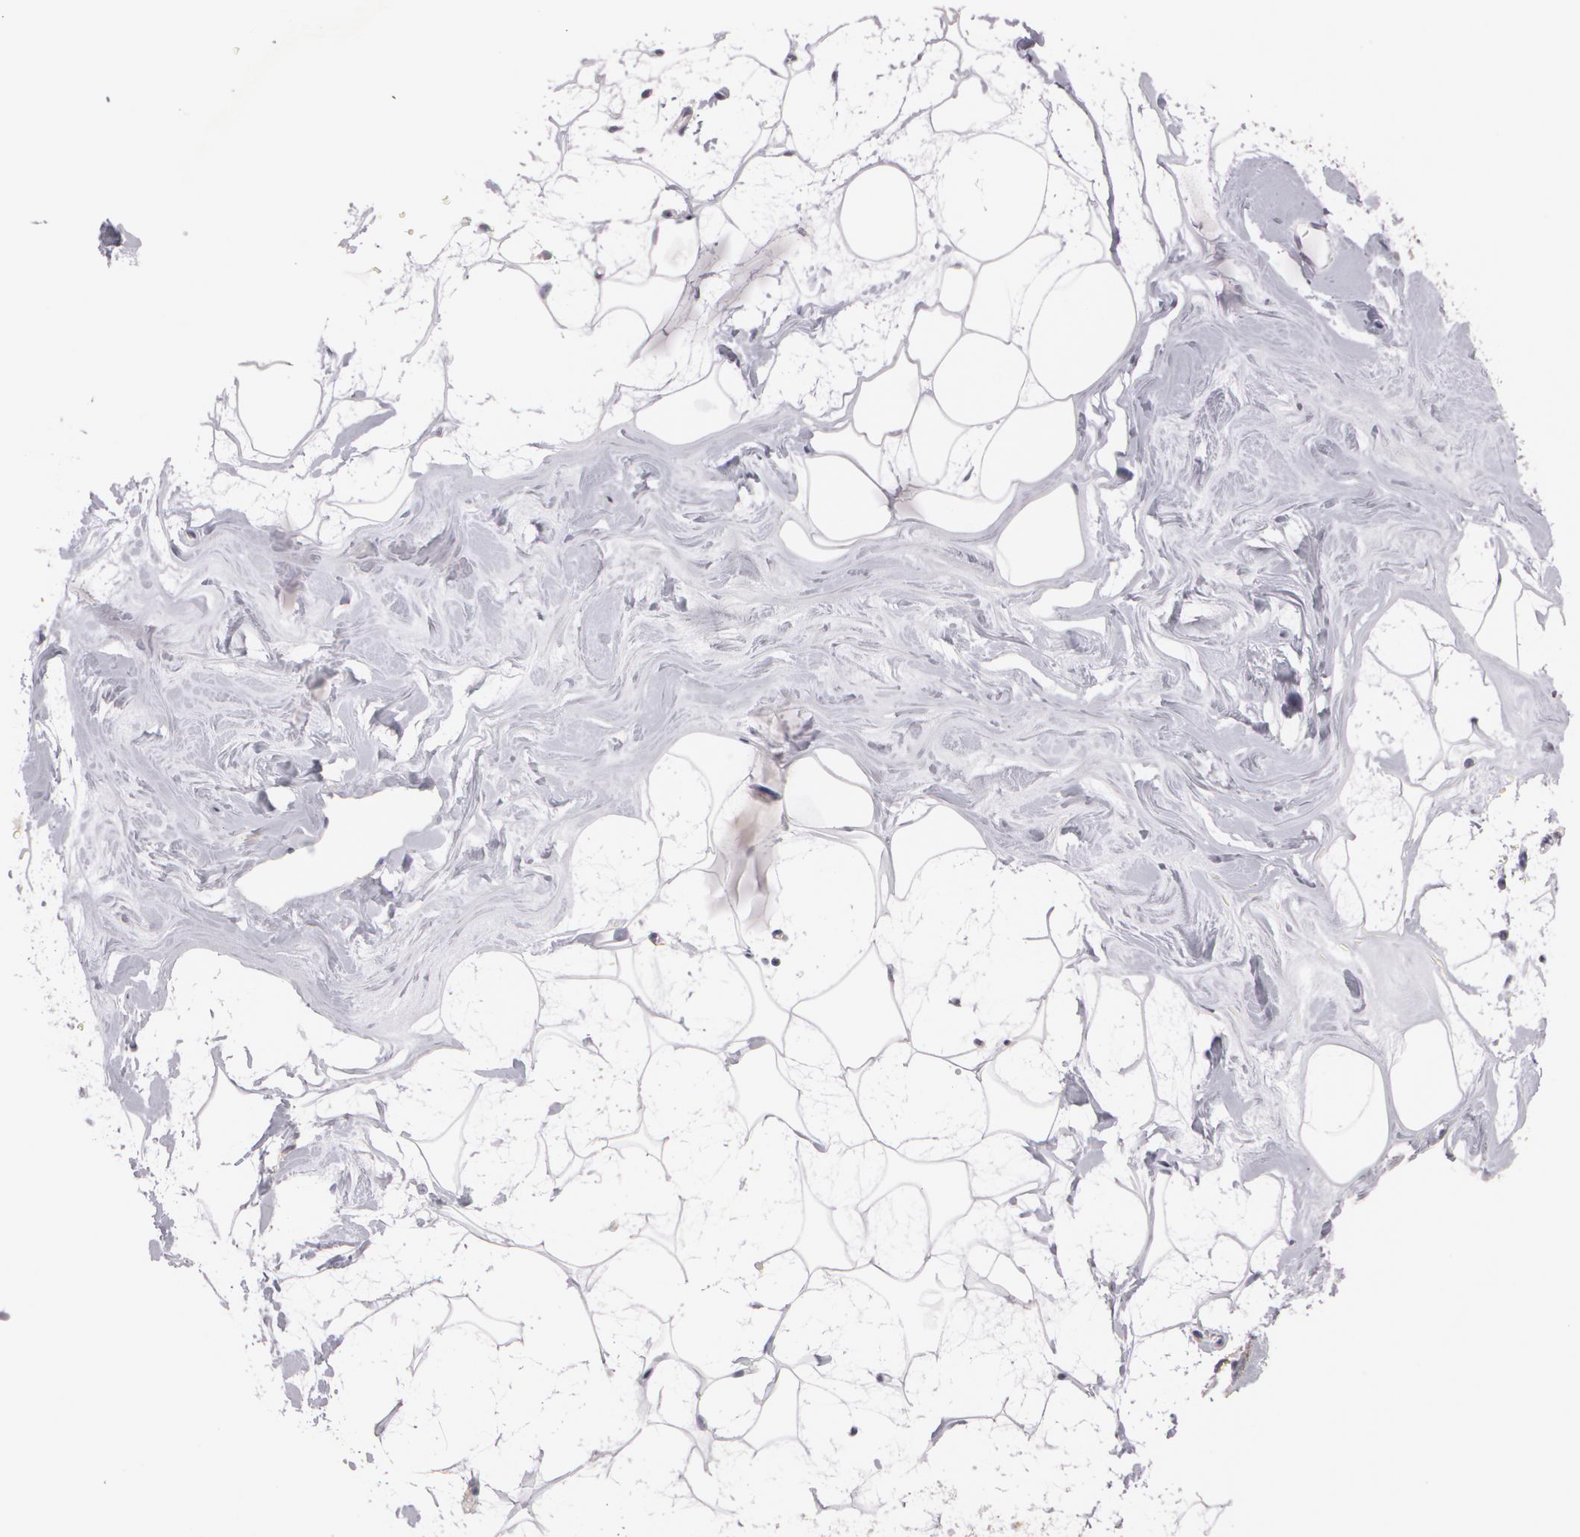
{"staining": {"intensity": "negative", "quantity": "none", "location": "none"}, "tissue": "breast", "cell_type": "Adipocytes", "image_type": "normal", "snomed": [{"axis": "morphology", "description": "Normal tissue, NOS"}, {"axis": "morphology", "description": "Fibrosis, NOS"}, {"axis": "topography", "description": "Breast"}], "caption": "IHC photomicrograph of normal breast: breast stained with DAB demonstrates no significant protein staining in adipocytes.", "gene": "NGFR", "patient": {"sex": "female", "age": 39}}